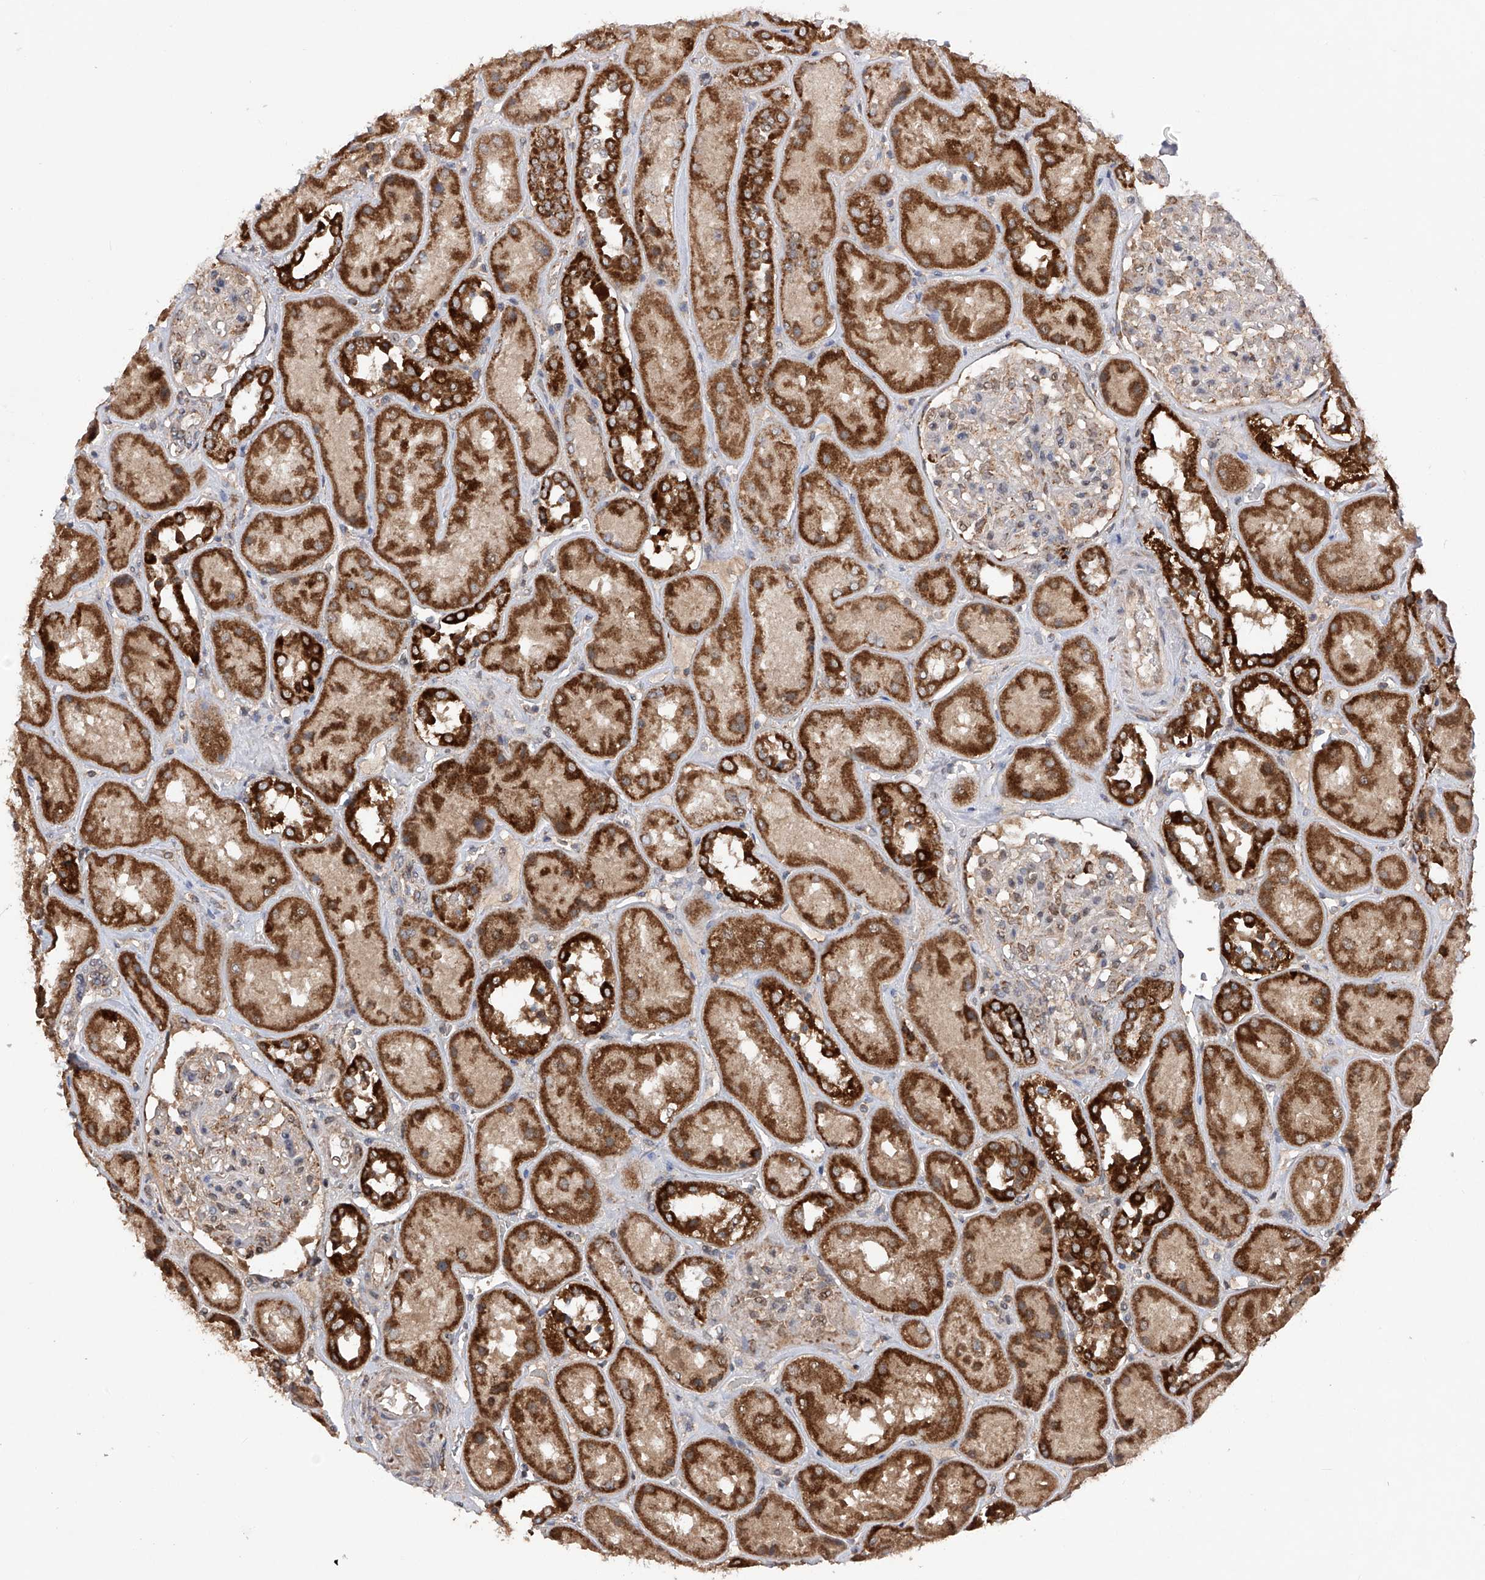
{"staining": {"intensity": "moderate", "quantity": "25%-75%", "location": "cytoplasmic/membranous"}, "tissue": "kidney", "cell_type": "Cells in glomeruli", "image_type": "normal", "snomed": [{"axis": "morphology", "description": "Normal tissue, NOS"}, {"axis": "topography", "description": "Kidney"}], "caption": "A brown stain labels moderate cytoplasmic/membranous positivity of a protein in cells in glomeruli of normal kidney.", "gene": "SDHAF4", "patient": {"sex": "male", "age": 70}}